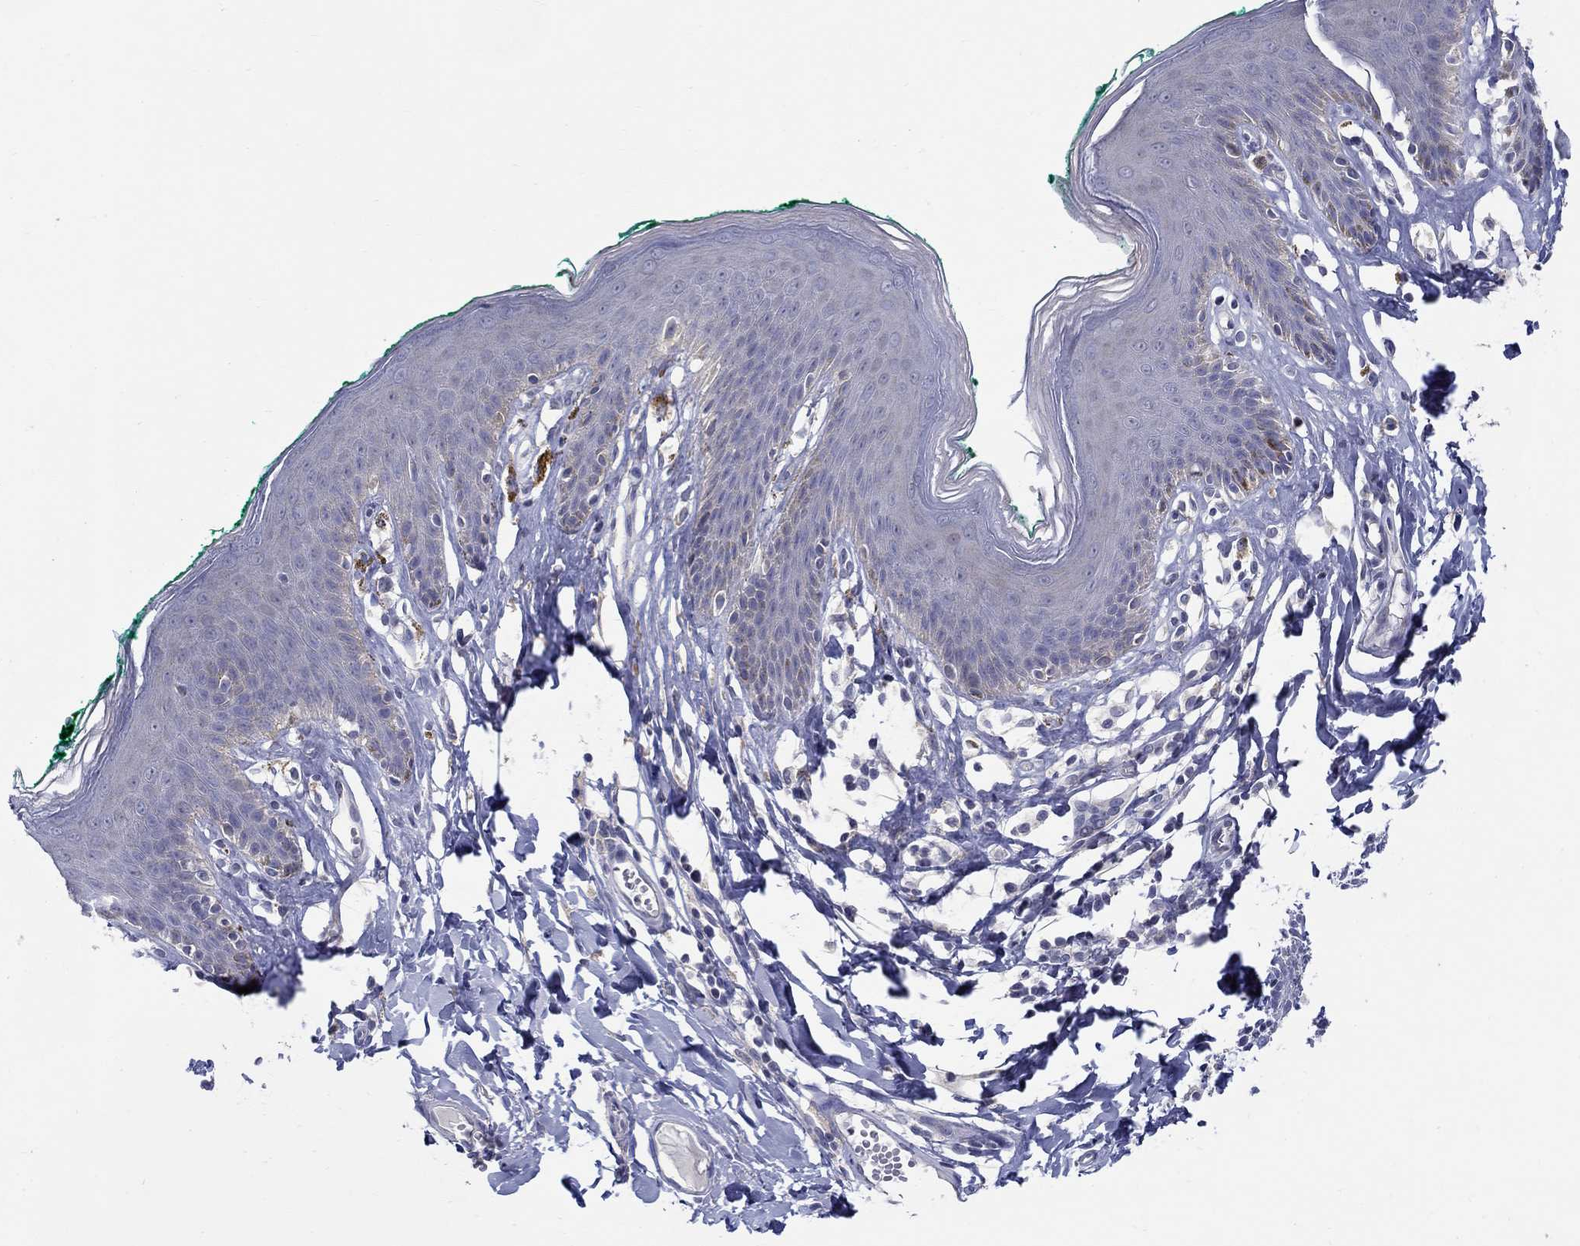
{"staining": {"intensity": "negative", "quantity": "none", "location": "none"}, "tissue": "skin", "cell_type": "Epidermal cells", "image_type": "normal", "snomed": [{"axis": "morphology", "description": "Normal tissue, NOS"}, {"axis": "topography", "description": "Vulva"}], "caption": "IHC image of normal skin stained for a protein (brown), which exhibits no expression in epidermal cells. (DAB IHC, high magnification).", "gene": "ABCA4", "patient": {"sex": "female", "age": 66}}